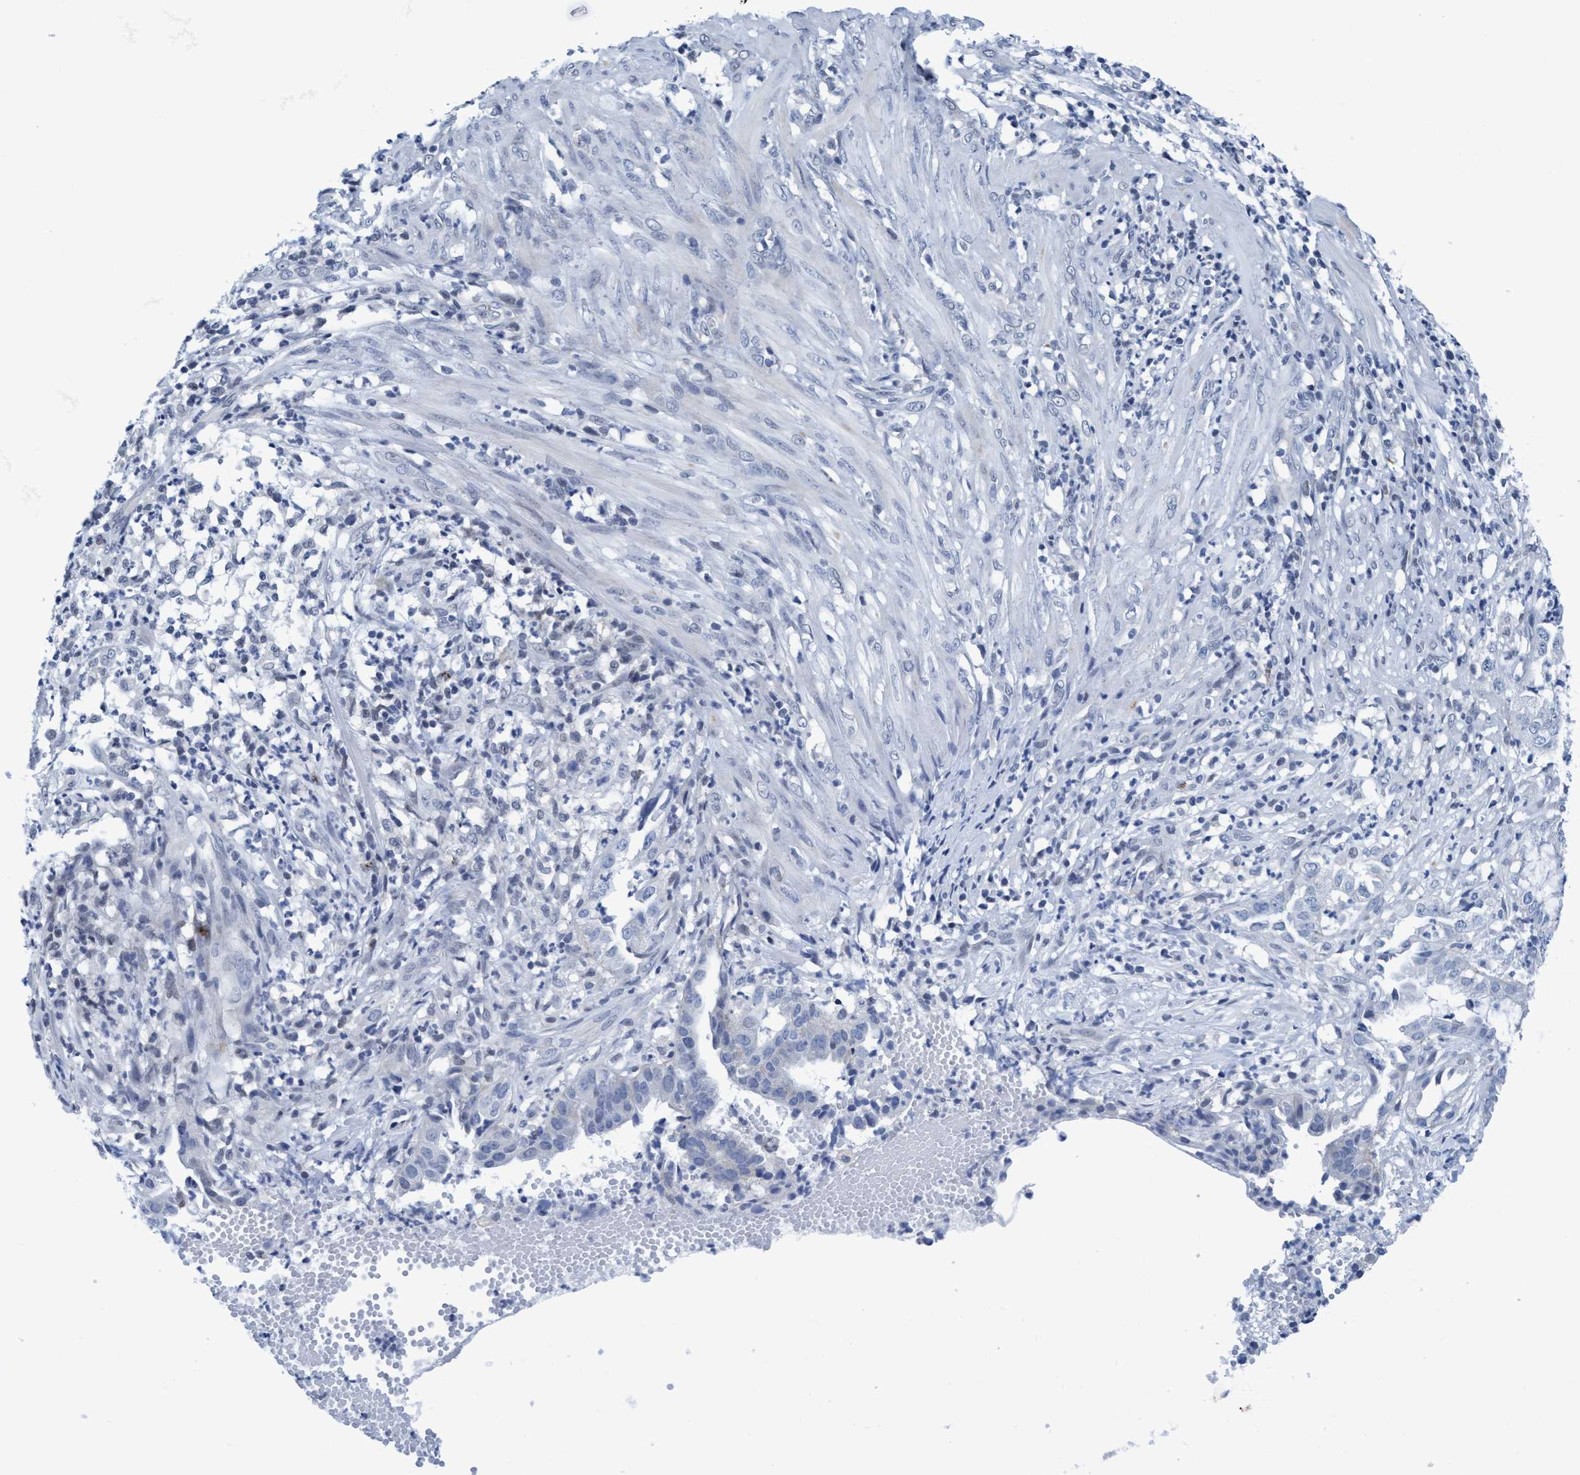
{"staining": {"intensity": "negative", "quantity": "none", "location": "none"}, "tissue": "endometrial cancer", "cell_type": "Tumor cells", "image_type": "cancer", "snomed": [{"axis": "morphology", "description": "Adenocarcinoma, NOS"}, {"axis": "topography", "description": "Endometrium"}], "caption": "This photomicrograph is of endometrial cancer (adenocarcinoma) stained with immunohistochemistry to label a protein in brown with the nuclei are counter-stained blue. There is no positivity in tumor cells.", "gene": "DNAI1", "patient": {"sex": "female", "age": 51}}